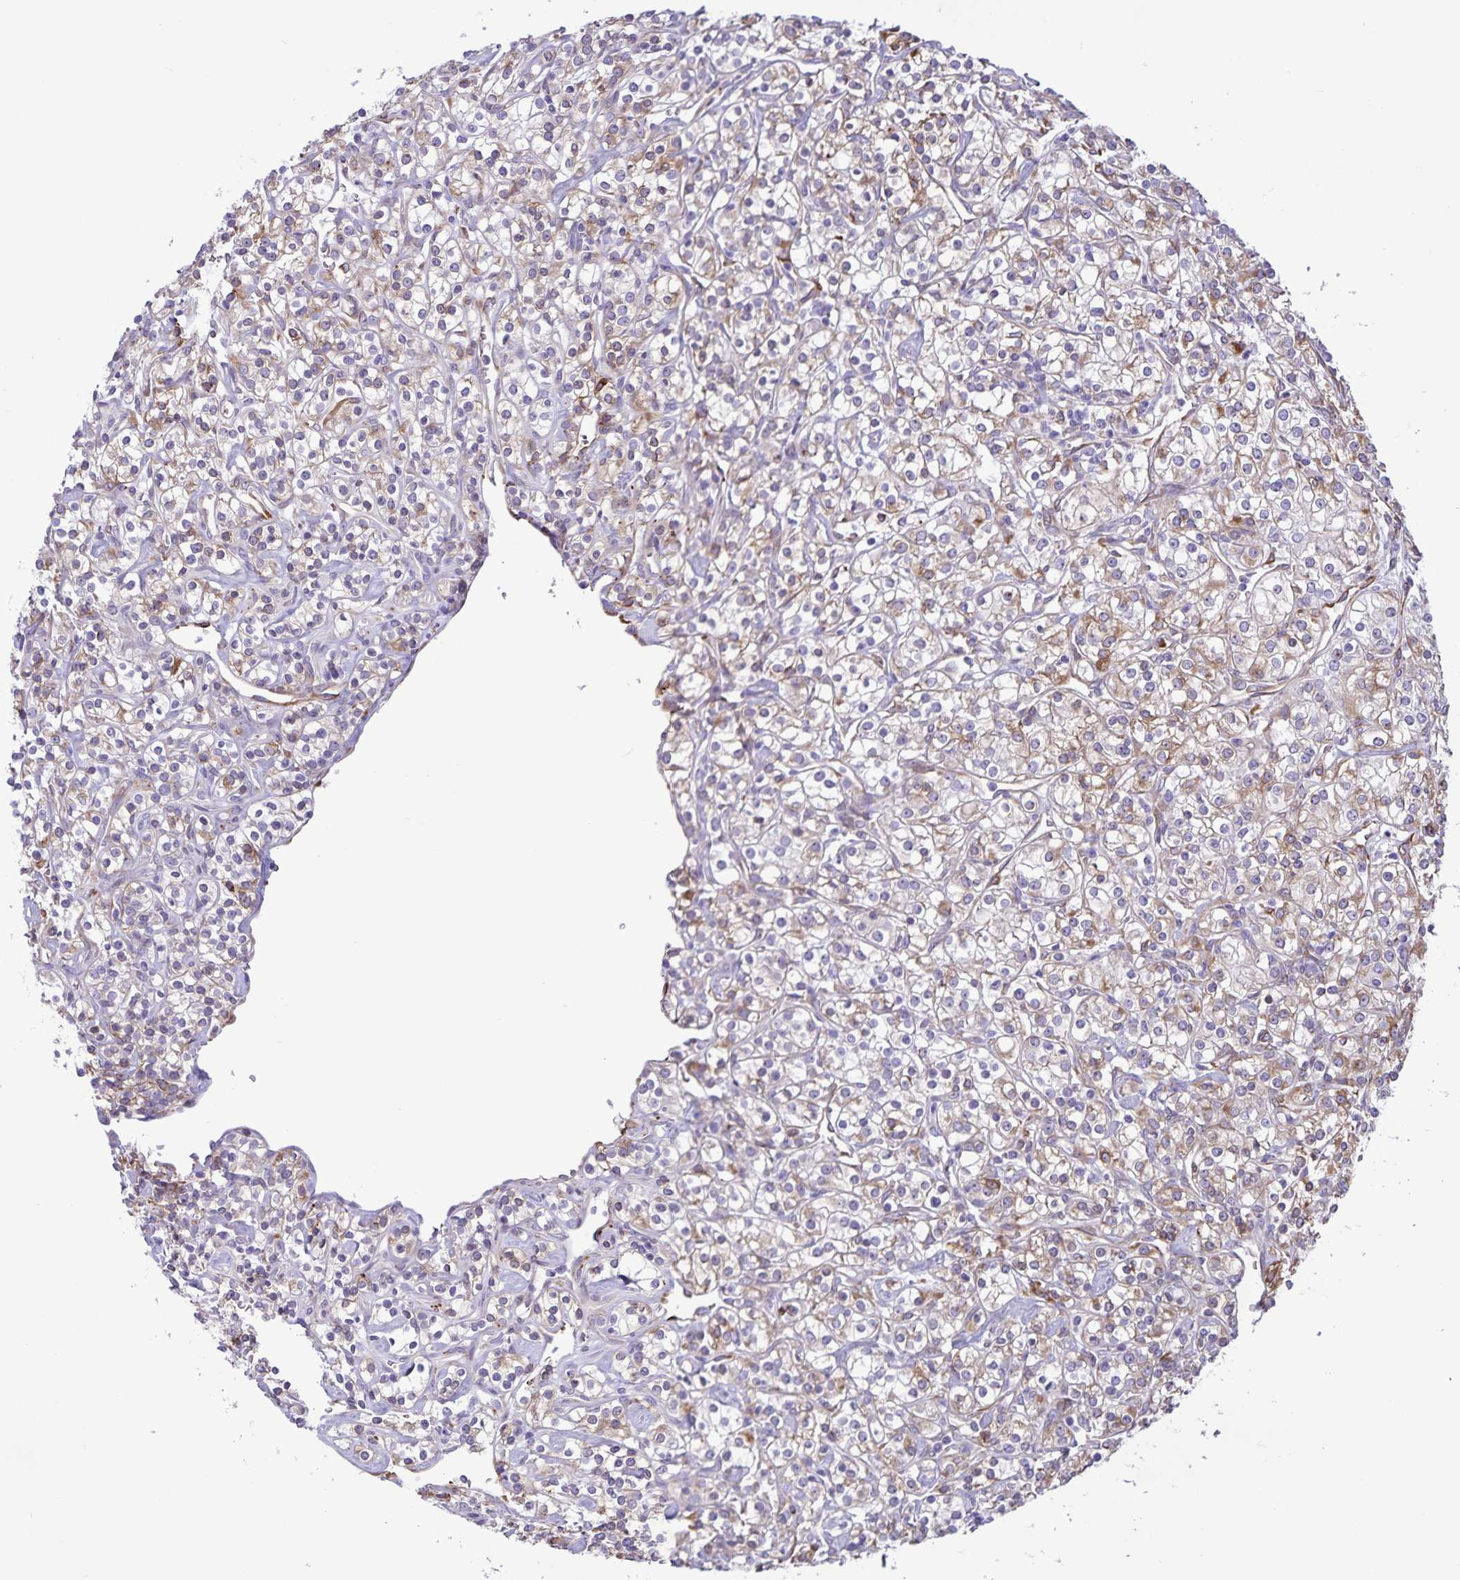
{"staining": {"intensity": "moderate", "quantity": ">75%", "location": "cytoplasmic/membranous"}, "tissue": "renal cancer", "cell_type": "Tumor cells", "image_type": "cancer", "snomed": [{"axis": "morphology", "description": "Adenocarcinoma, NOS"}, {"axis": "topography", "description": "Kidney"}], "caption": "Immunohistochemical staining of human renal cancer shows medium levels of moderate cytoplasmic/membranous positivity in about >75% of tumor cells.", "gene": "RCN1", "patient": {"sex": "male", "age": 77}}